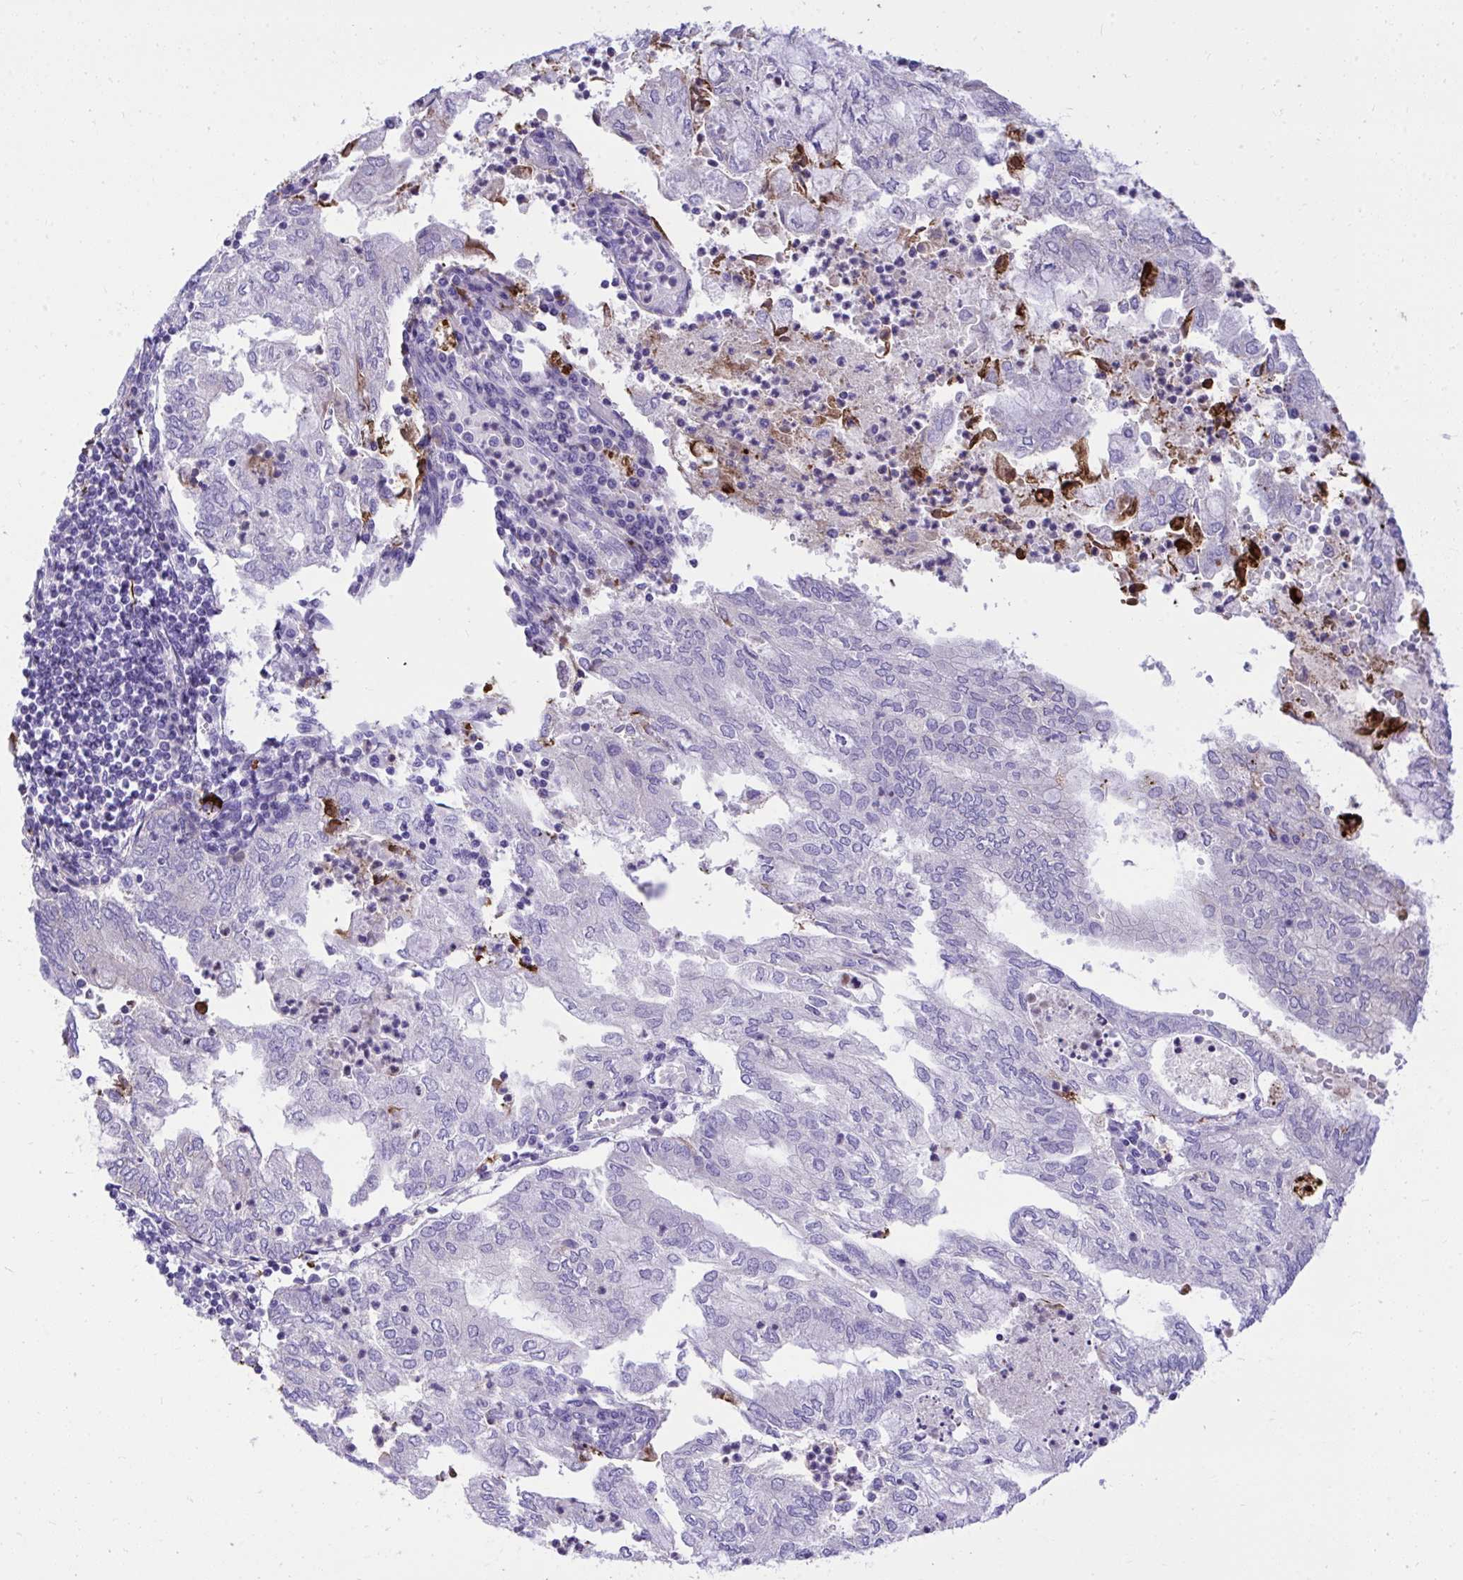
{"staining": {"intensity": "negative", "quantity": "none", "location": "none"}, "tissue": "endometrial cancer", "cell_type": "Tumor cells", "image_type": "cancer", "snomed": [{"axis": "morphology", "description": "Adenocarcinoma, NOS"}, {"axis": "topography", "description": "Endometrium"}], "caption": "Immunohistochemical staining of adenocarcinoma (endometrial) exhibits no significant staining in tumor cells.", "gene": "HRG", "patient": {"sex": "female", "age": 75}}